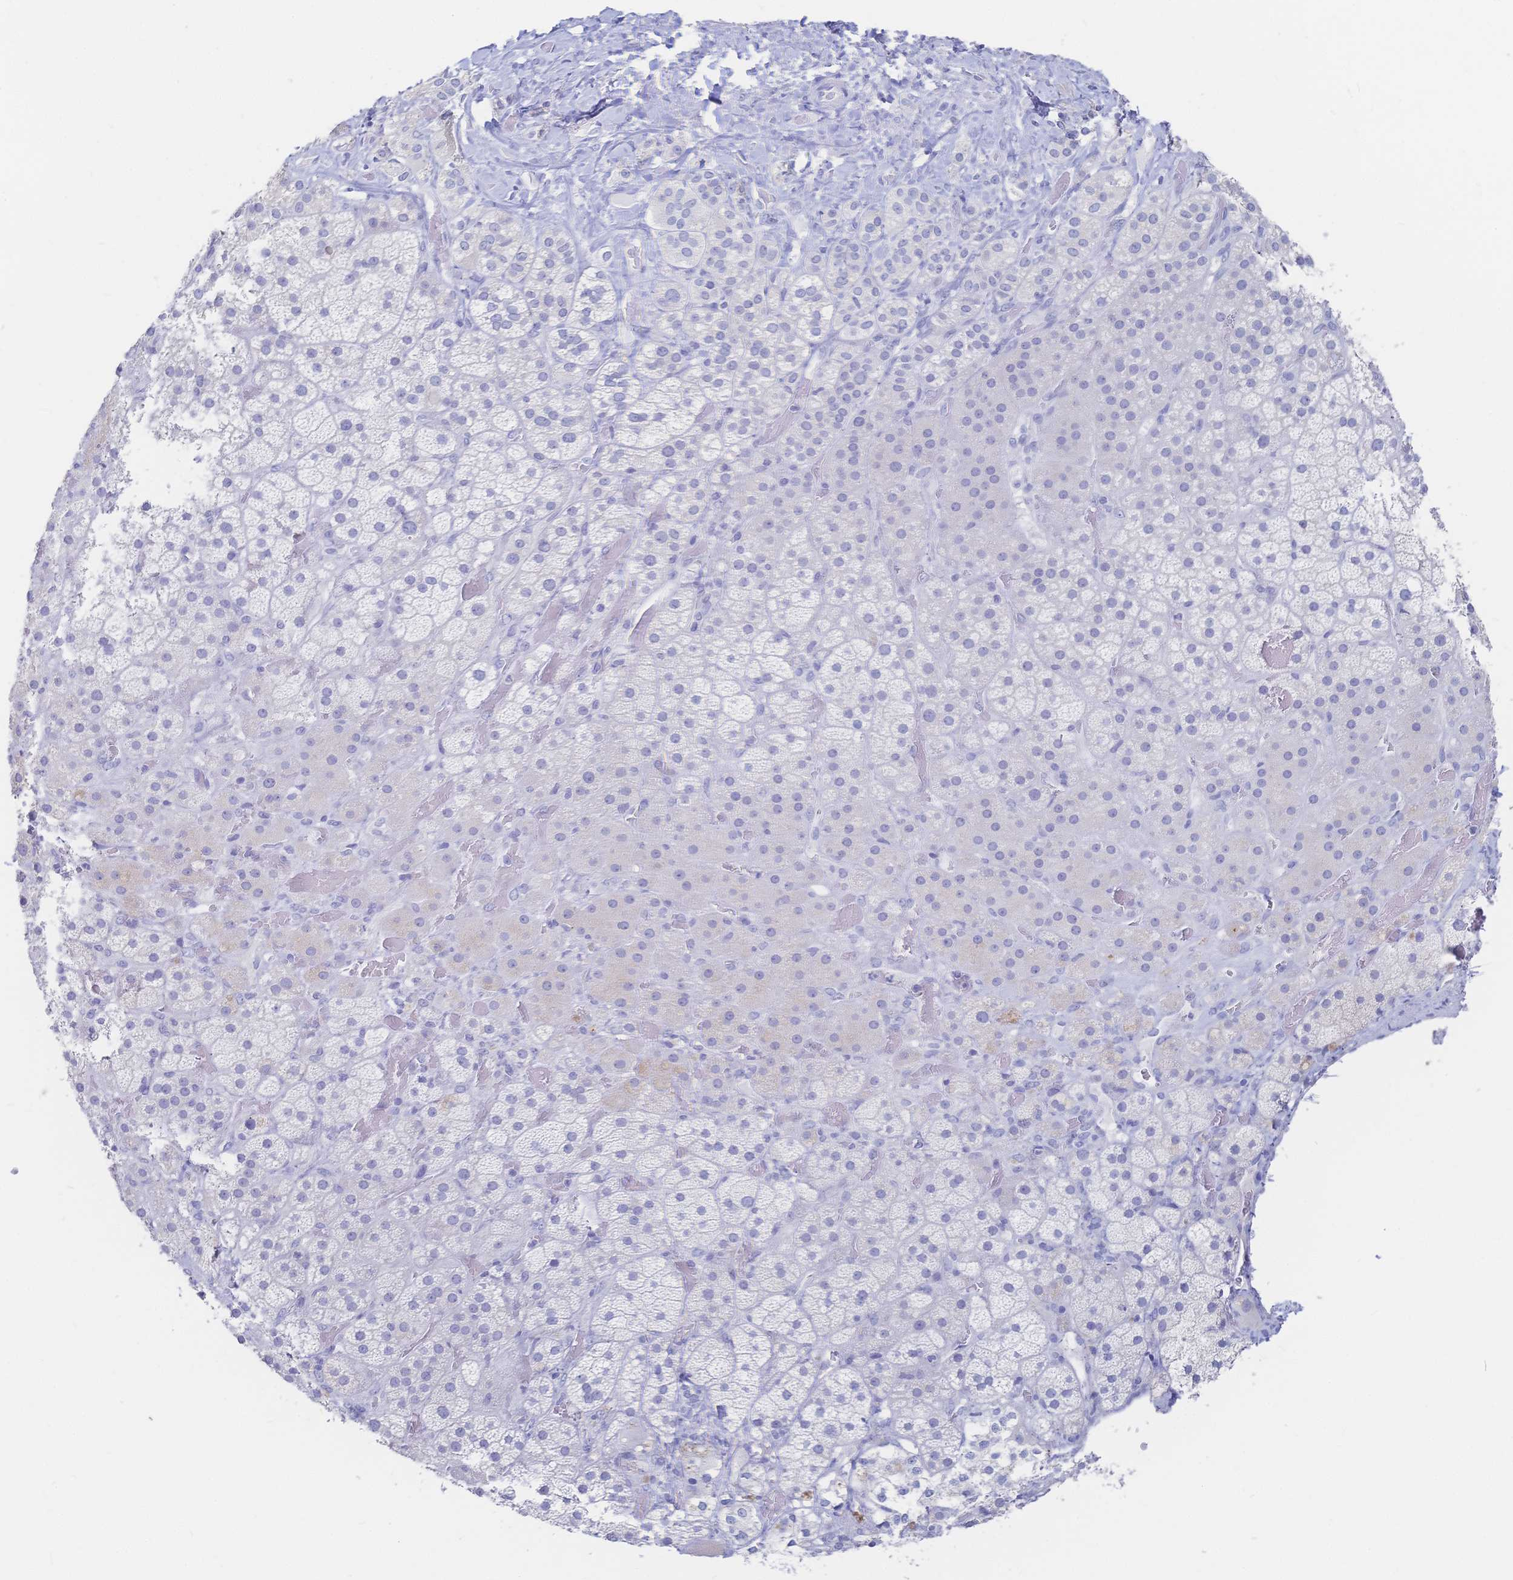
{"staining": {"intensity": "negative", "quantity": "none", "location": "none"}, "tissue": "adrenal gland", "cell_type": "Glandular cells", "image_type": "normal", "snomed": [{"axis": "morphology", "description": "Normal tissue, NOS"}, {"axis": "topography", "description": "Adrenal gland"}], "caption": "Immunohistochemistry image of benign adrenal gland stained for a protein (brown), which displays no expression in glandular cells.", "gene": "IL2RB", "patient": {"sex": "male", "age": 57}}